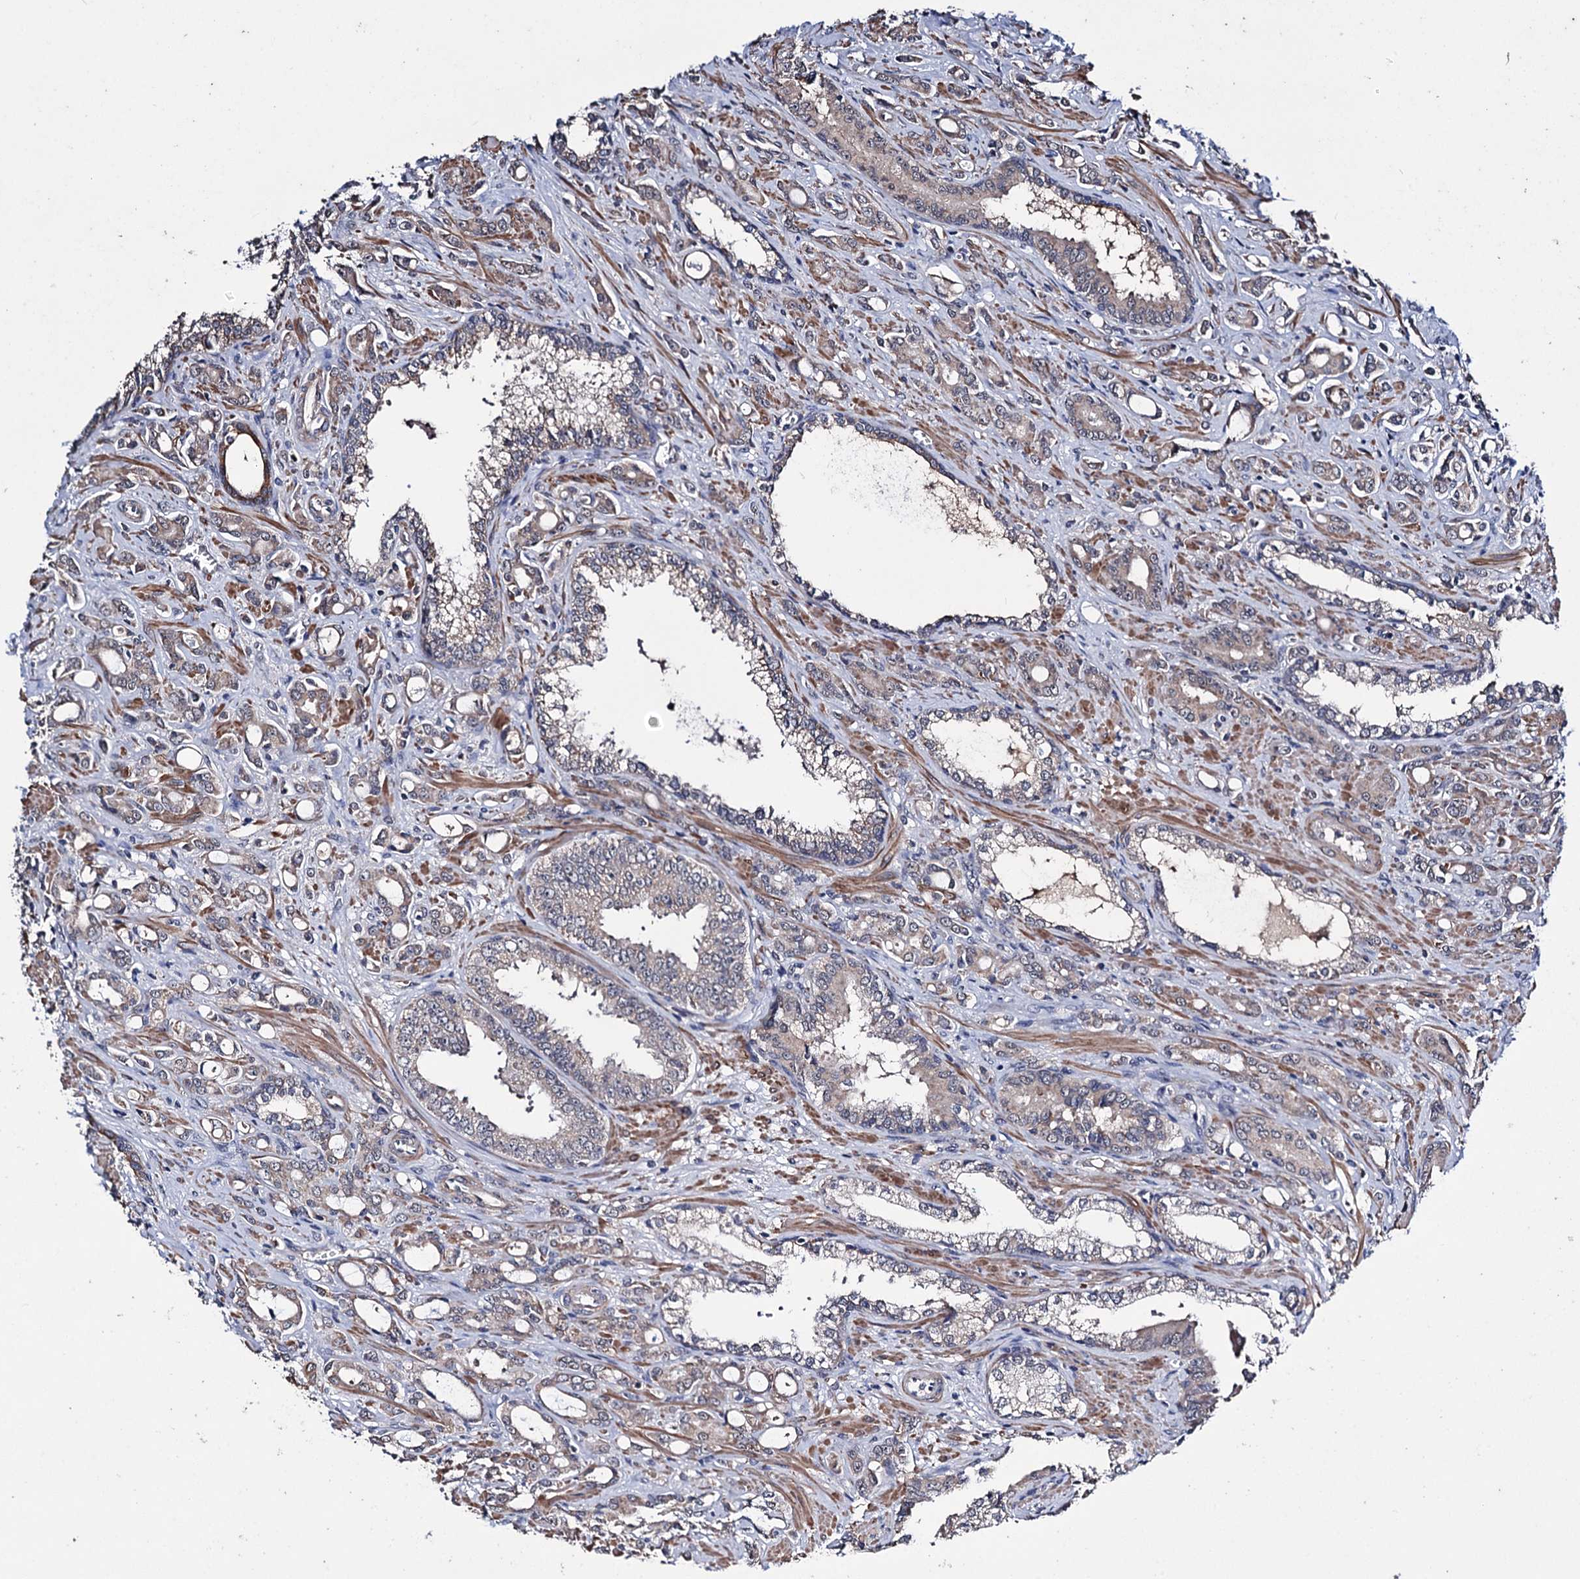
{"staining": {"intensity": "weak", "quantity": ">75%", "location": "cytoplasmic/membranous"}, "tissue": "prostate cancer", "cell_type": "Tumor cells", "image_type": "cancer", "snomed": [{"axis": "morphology", "description": "Adenocarcinoma, High grade"}, {"axis": "topography", "description": "Prostate"}], "caption": "Human prostate cancer stained for a protein (brown) reveals weak cytoplasmic/membranous positive staining in about >75% of tumor cells.", "gene": "CLPB", "patient": {"sex": "male", "age": 72}}